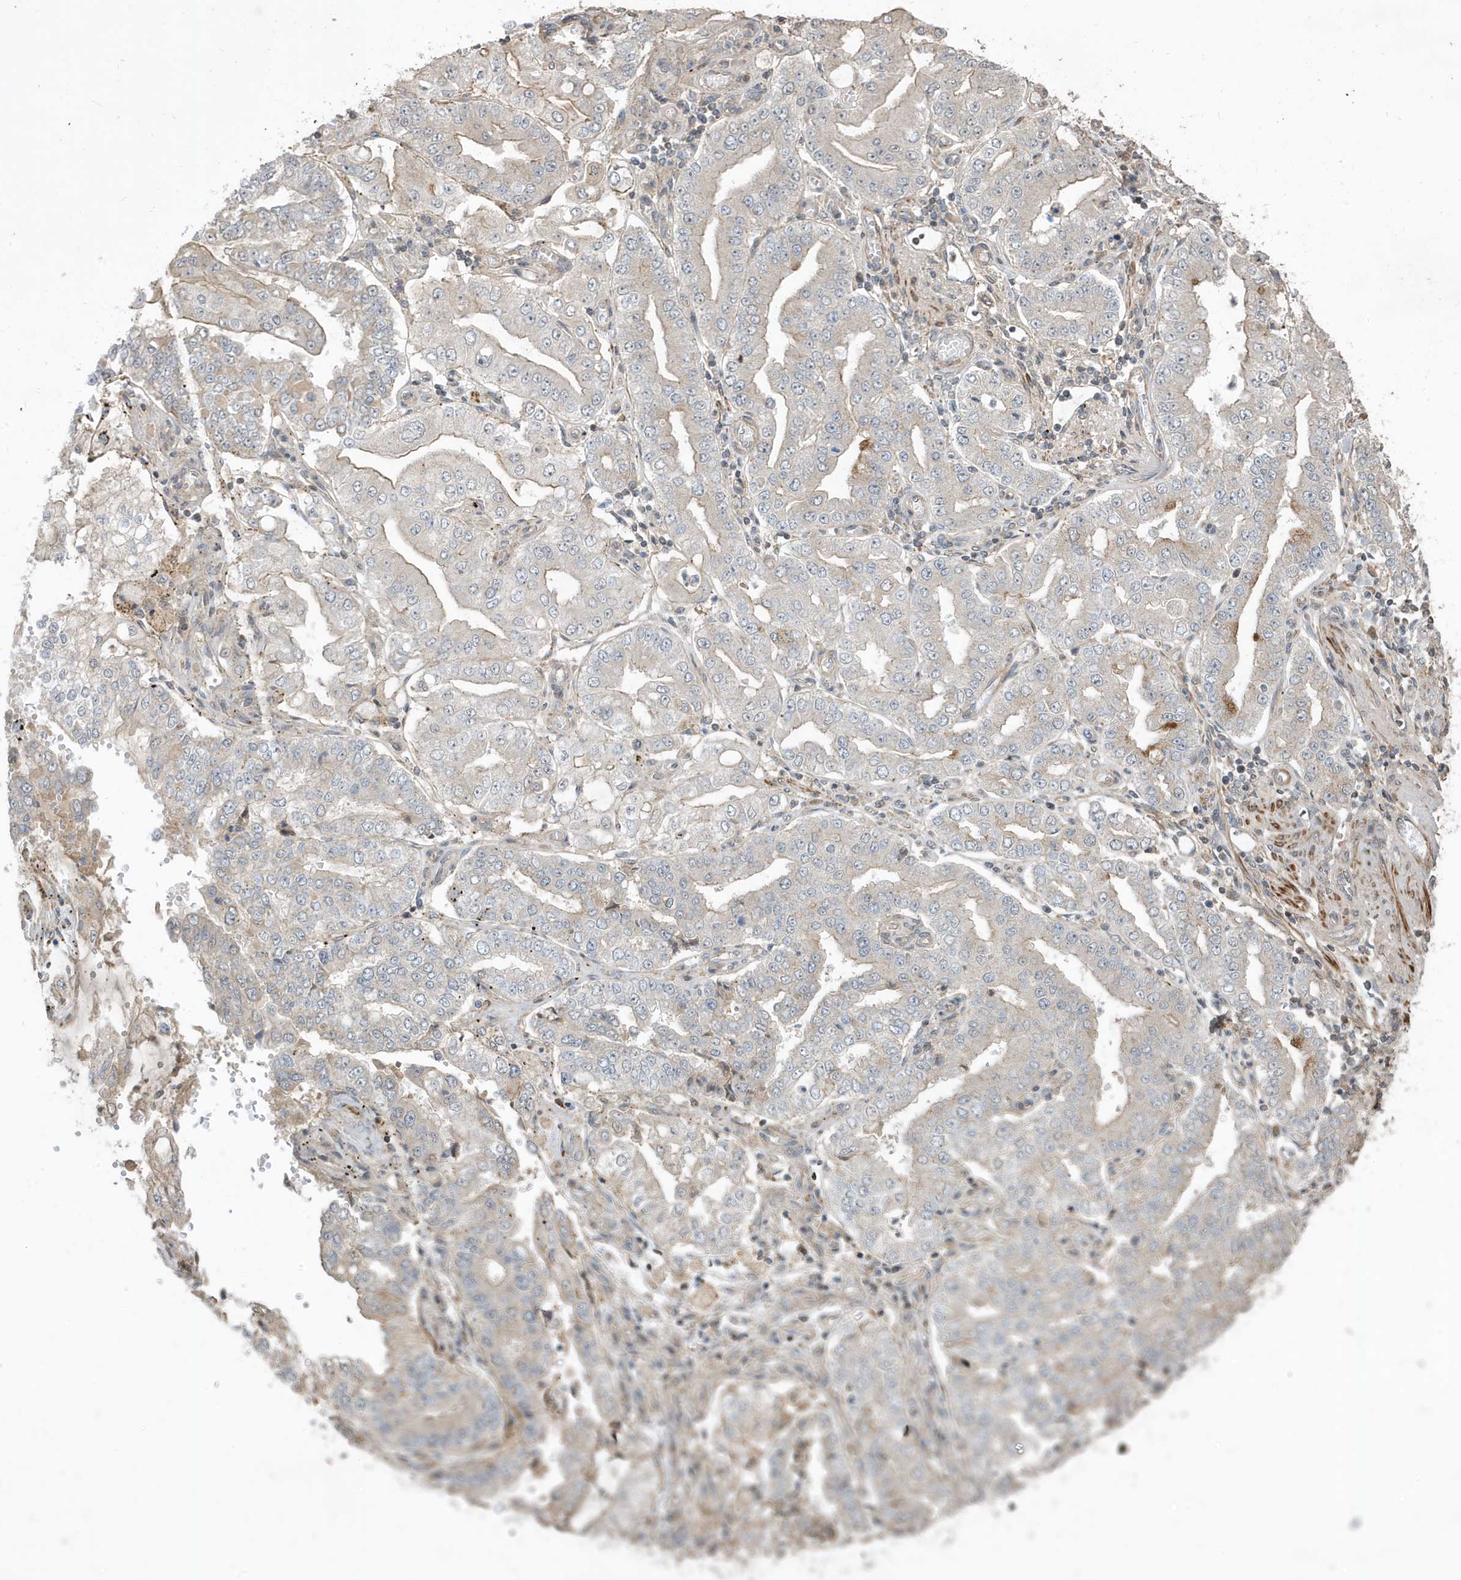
{"staining": {"intensity": "weak", "quantity": "<25%", "location": "cytoplasmic/membranous"}, "tissue": "stomach cancer", "cell_type": "Tumor cells", "image_type": "cancer", "snomed": [{"axis": "morphology", "description": "Adenocarcinoma, NOS"}, {"axis": "topography", "description": "Stomach"}], "caption": "Immunohistochemical staining of stomach cancer demonstrates no significant staining in tumor cells.", "gene": "PRRT3", "patient": {"sex": "male", "age": 76}}